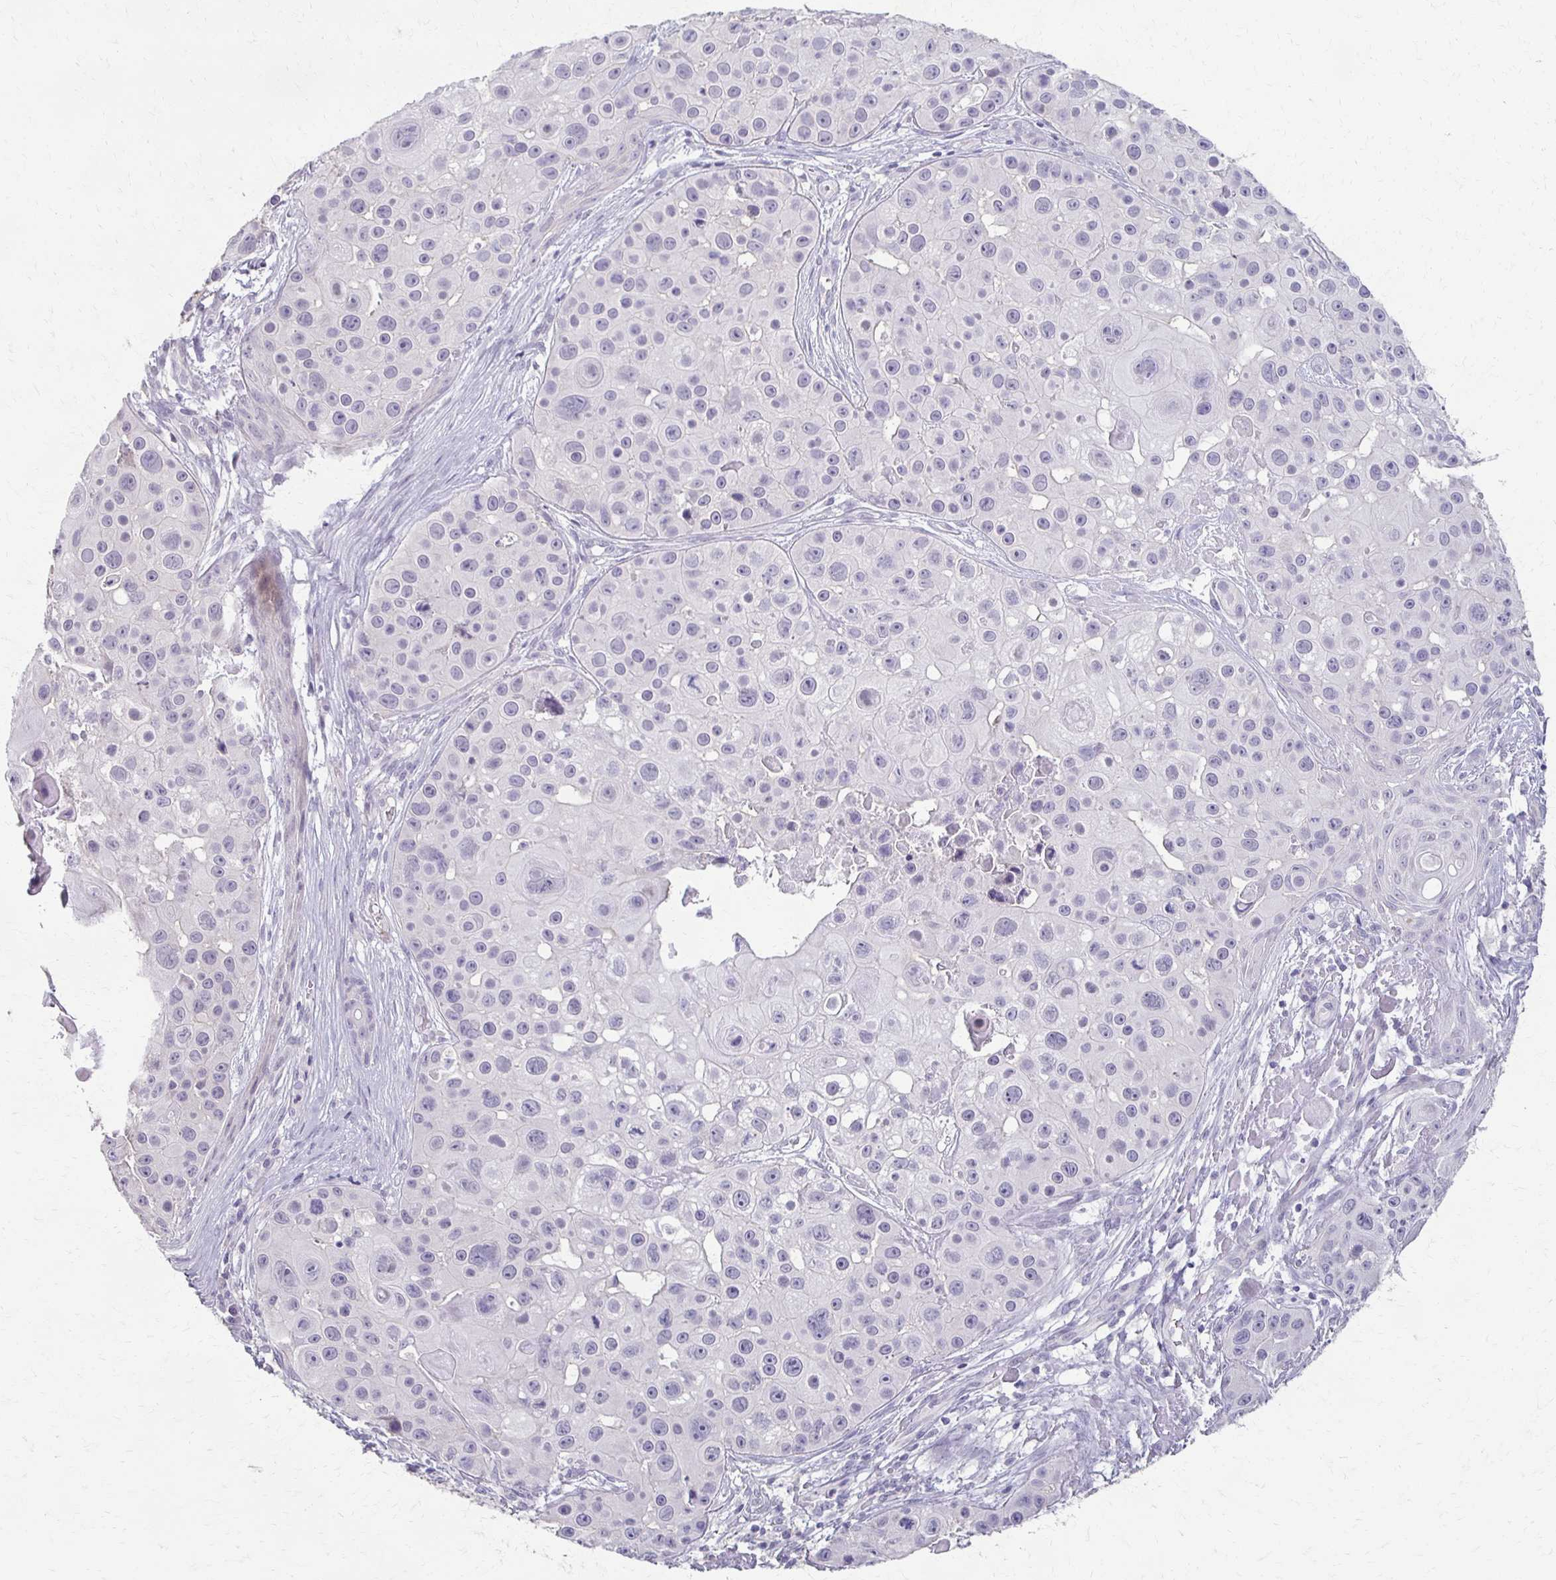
{"staining": {"intensity": "negative", "quantity": "none", "location": "none"}, "tissue": "skin cancer", "cell_type": "Tumor cells", "image_type": "cancer", "snomed": [{"axis": "morphology", "description": "Squamous cell carcinoma, NOS"}, {"axis": "topography", "description": "Skin"}], "caption": "The photomicrograph demonstrates no staining of tumor cells in squamous cell carcinoma (skin). (DAB (3,3'-diaminobenzidine) immunohistochemistry visualized using brightfield microscopy, high magnification).", "gene": "FOXO4", "patient": {"sex": "male", "age": 92}}